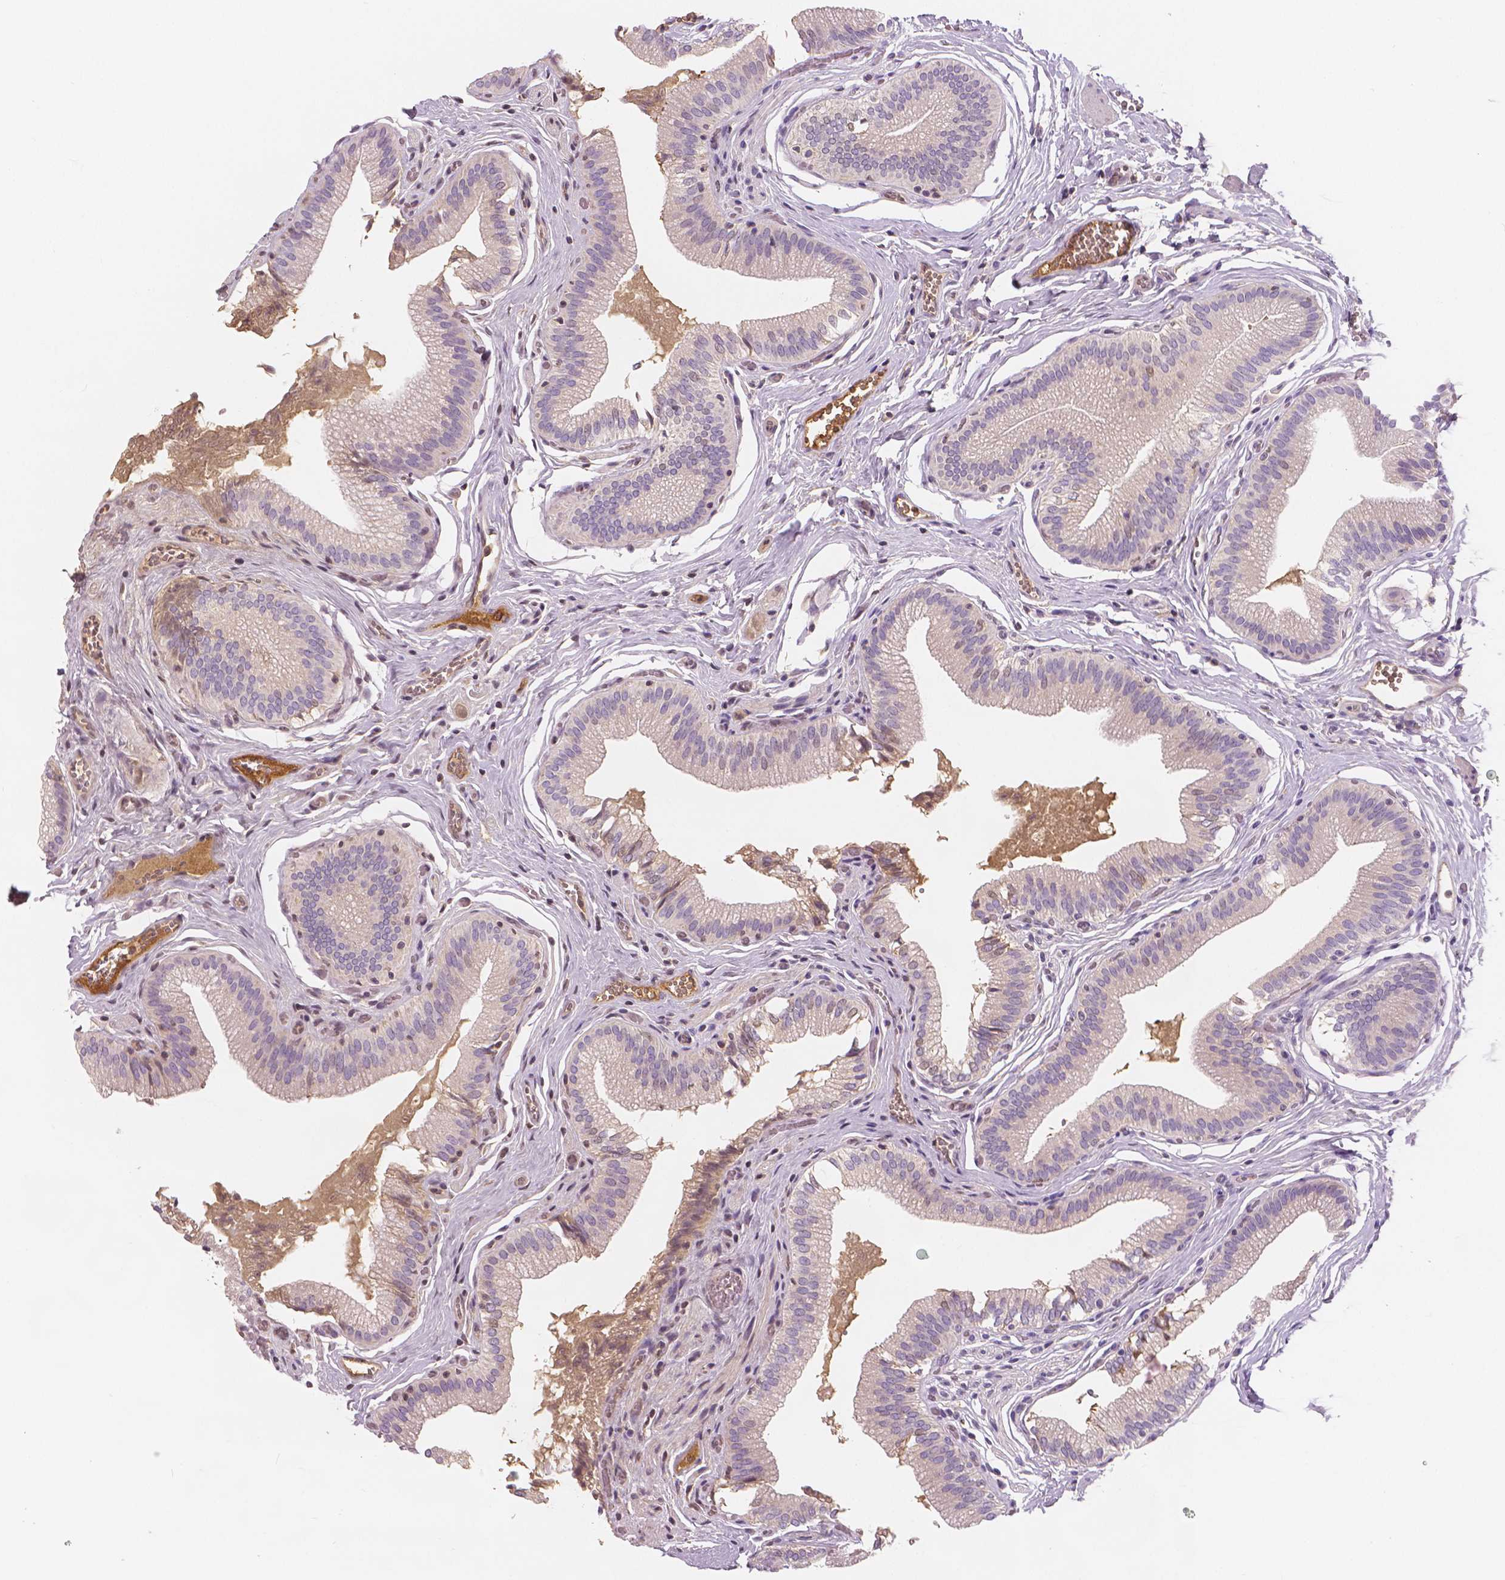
{"staining": {"intensity": "moderate", "quantity": "<25%", "location": "cytoplasmic/membranous"}, "tissue": "gallbladder", "cell_type": "Glandular cells", "image_type": "normal", "snomed": [{"axis": "morphology", "description": "Normal tissue, NOS"}, {"axis": "topography", "description": "Gallbladder"}, {"axis": "topography", "description": "Peripheral nerve tissue"}], "caption": "Immunohistochemistry of normal gallbladder shows low levels of moderate cytoplasmic/membranous expression in about <25% of glandular cells. Nuclei are stained in blue.", "gene": "APOA4", "patient": {"sex": "male", "age": 17}}